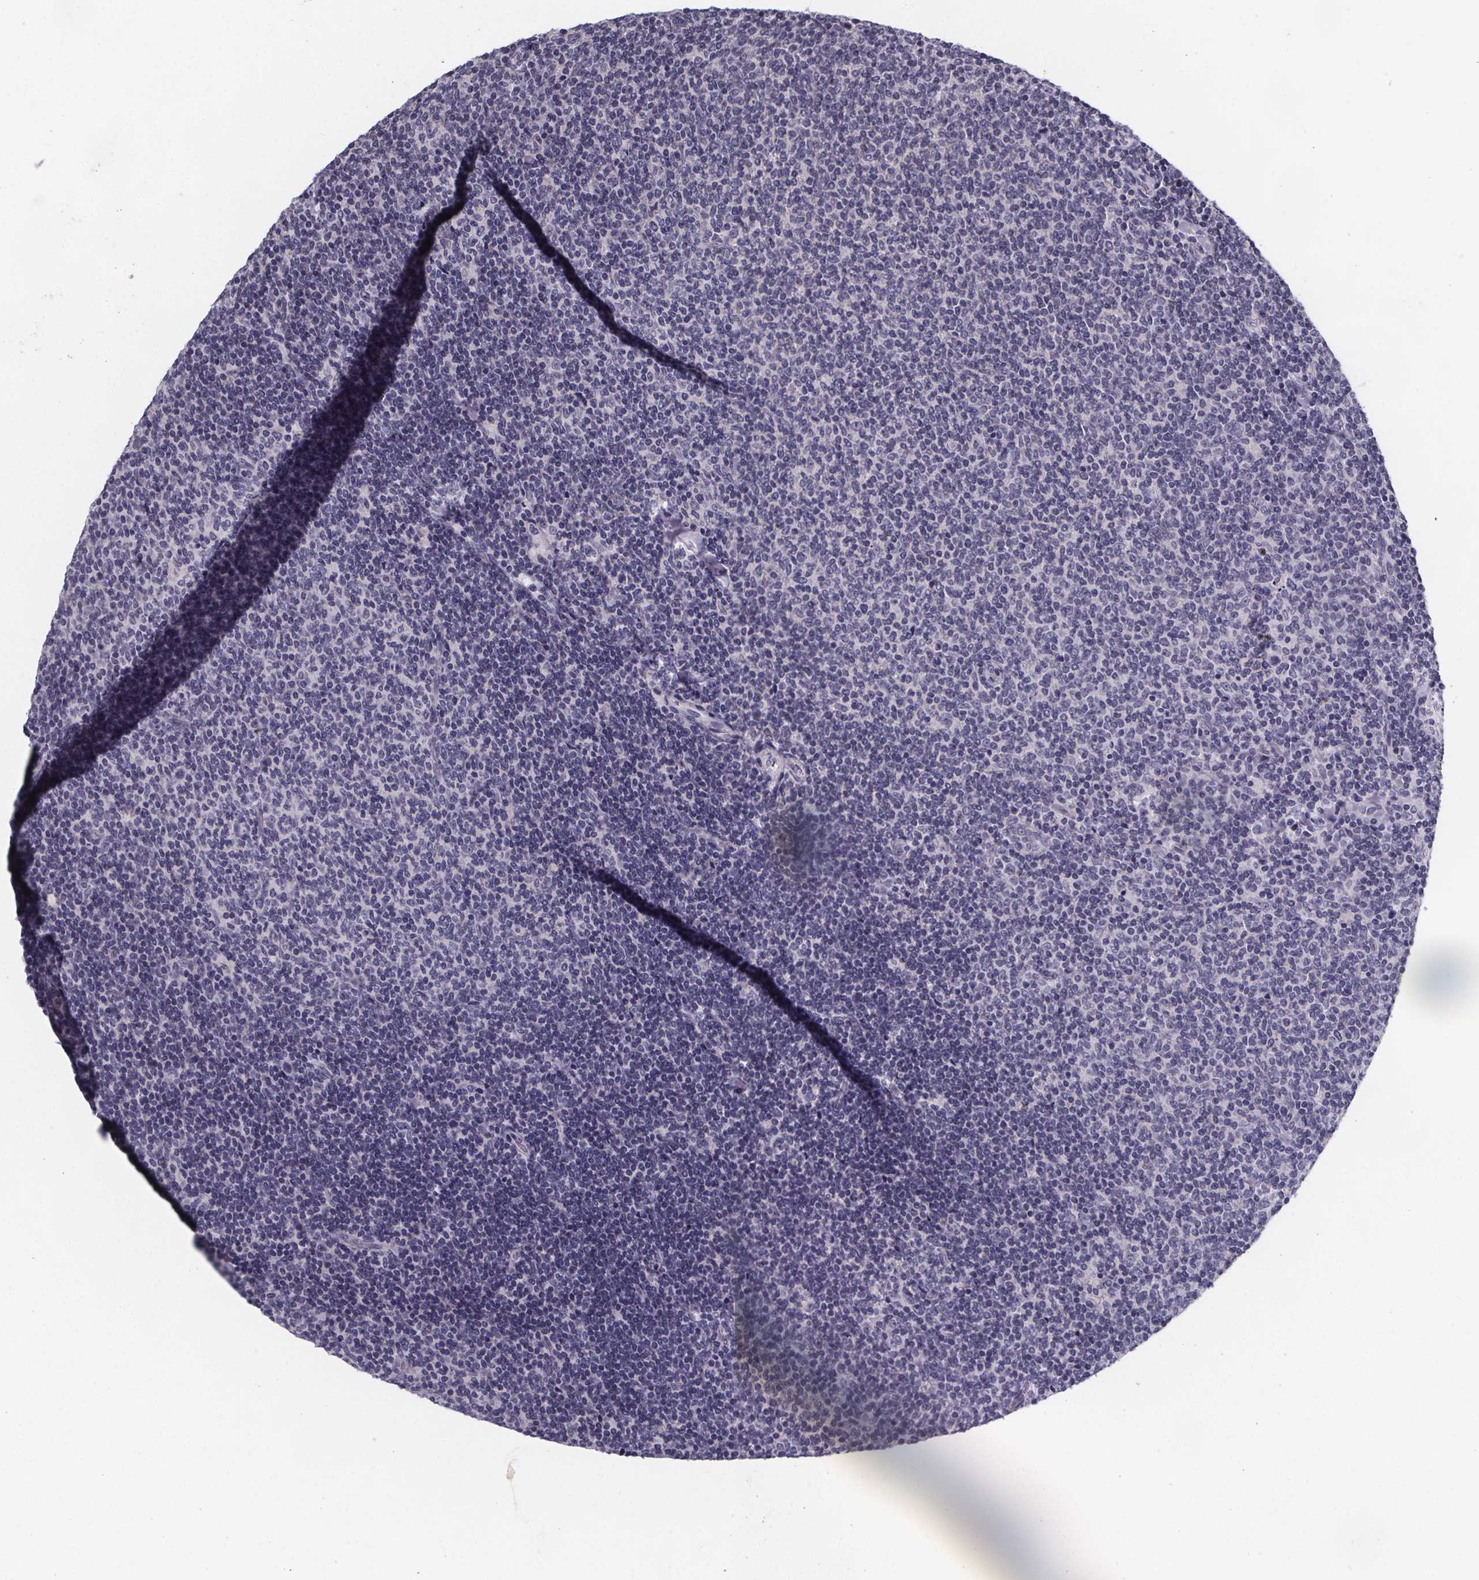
{"staining": {"intensity": "negative", "quantity": "none", "location": "none"}, "tissue": "lymphoma", "cell_type": "Tumor cells", "image_type": "cancer", "snomed": [{"axis": "morphology", "description": "Malignant lymphoma, non-Hodgkin's type, Low grade"}, {"axis": "topography", "description": "Lymph node"}], "caption": "This is a histopathology image of IHC staining of malignant lymphoma, non-Hodgkin's type (low-grade), which shows no positivity in tumor cells.", "gene": "PAH", "patient": {"sex": "male", "age": 52}}